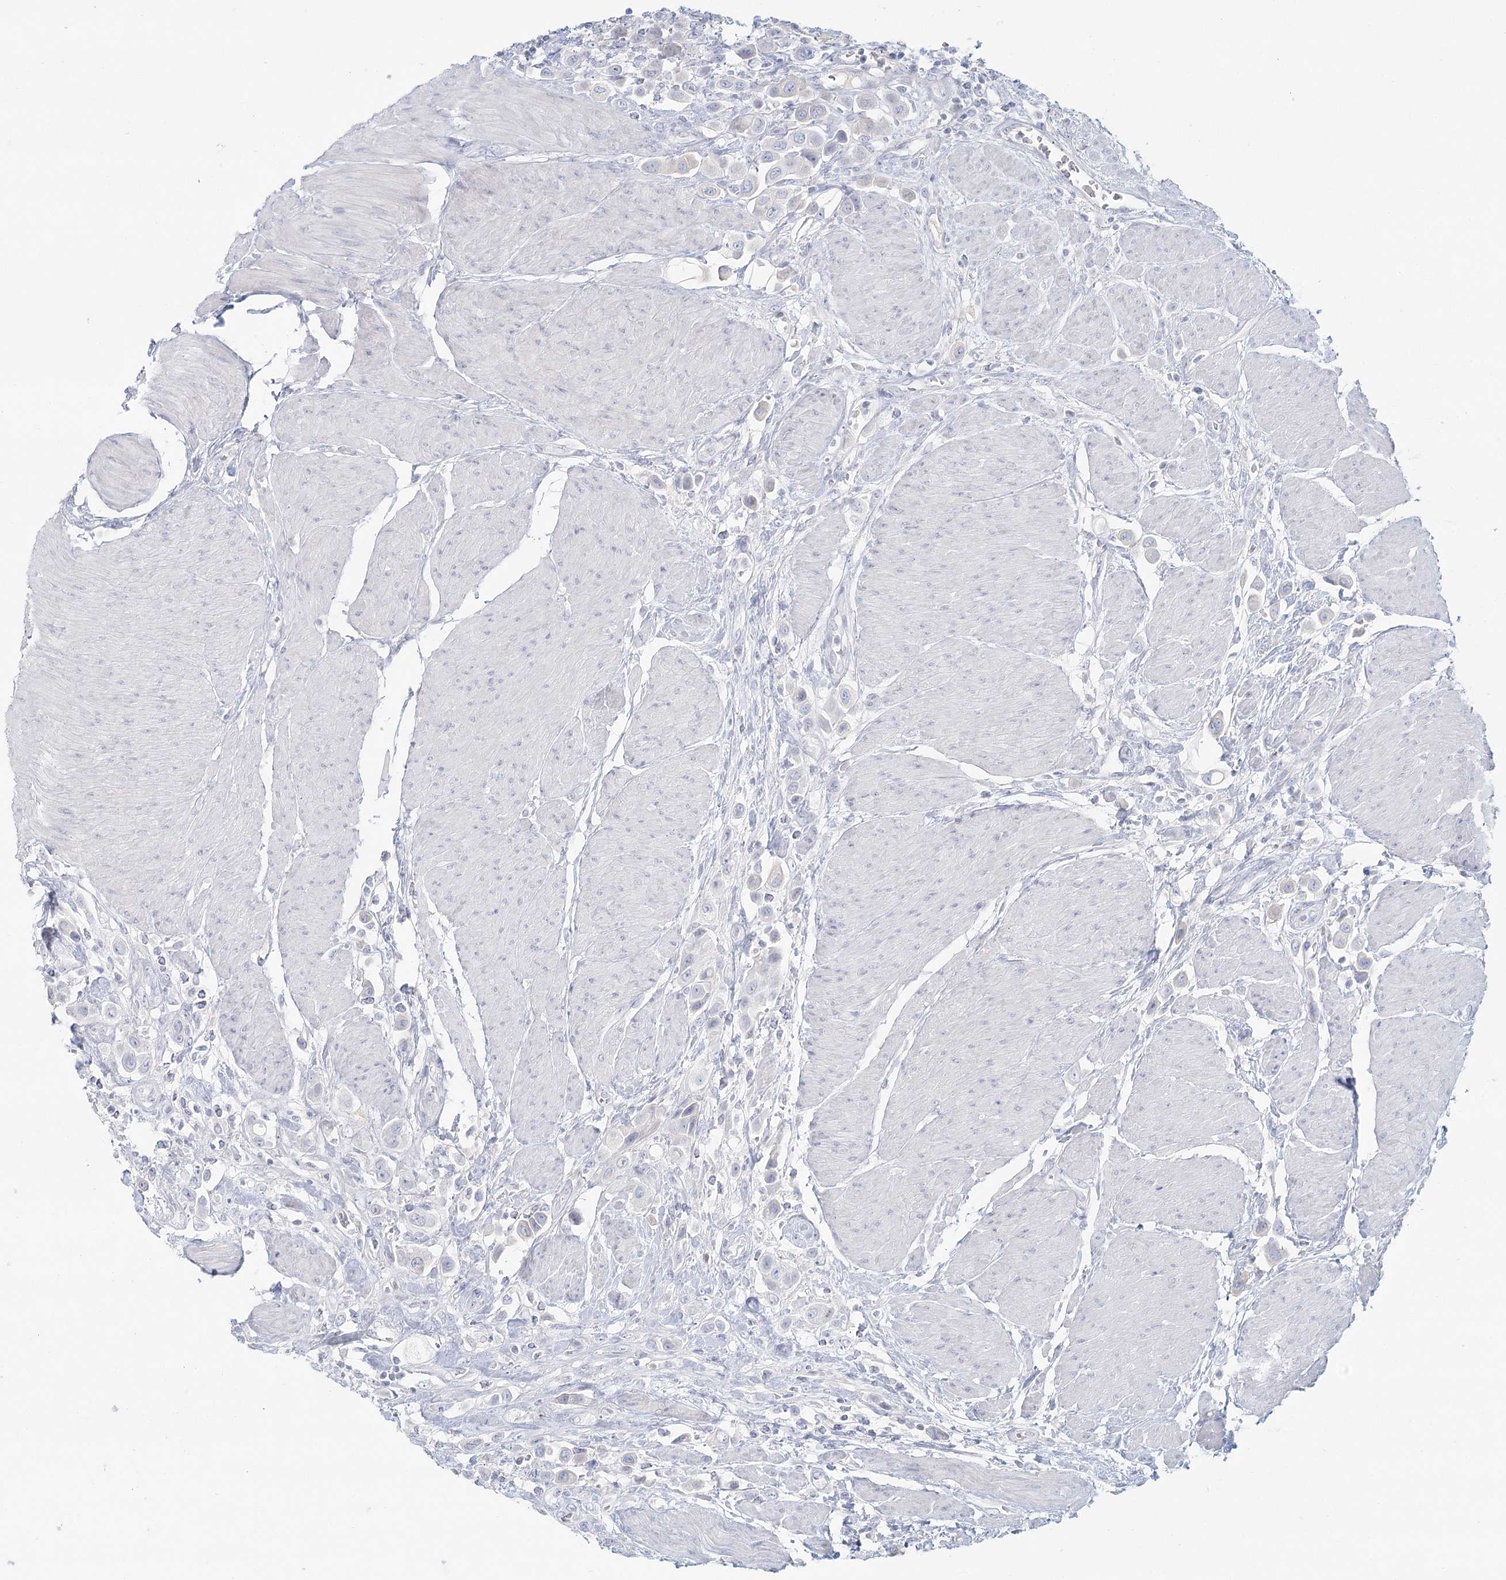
{"staining": {"intensity": "negative", "quantity": "none", "location": "none"}, "tissue": "urothelial cancer", "cell_type": "Tumor cells", "image_type": "cancer", "snomed": [{"axis": "morphology", "description": "Urothelial carcinoma, High grade"}, {"axis": "topography", "description": "Urinary bladder"}], "caption": "DAB (3,3'-diaminobenzidine) immunohistochemical staining of urothelial cancer demonstrates no significant expression in tumor cells.", "gene": "DMGDH", "patient": {"sex": "male", "age": 50}}